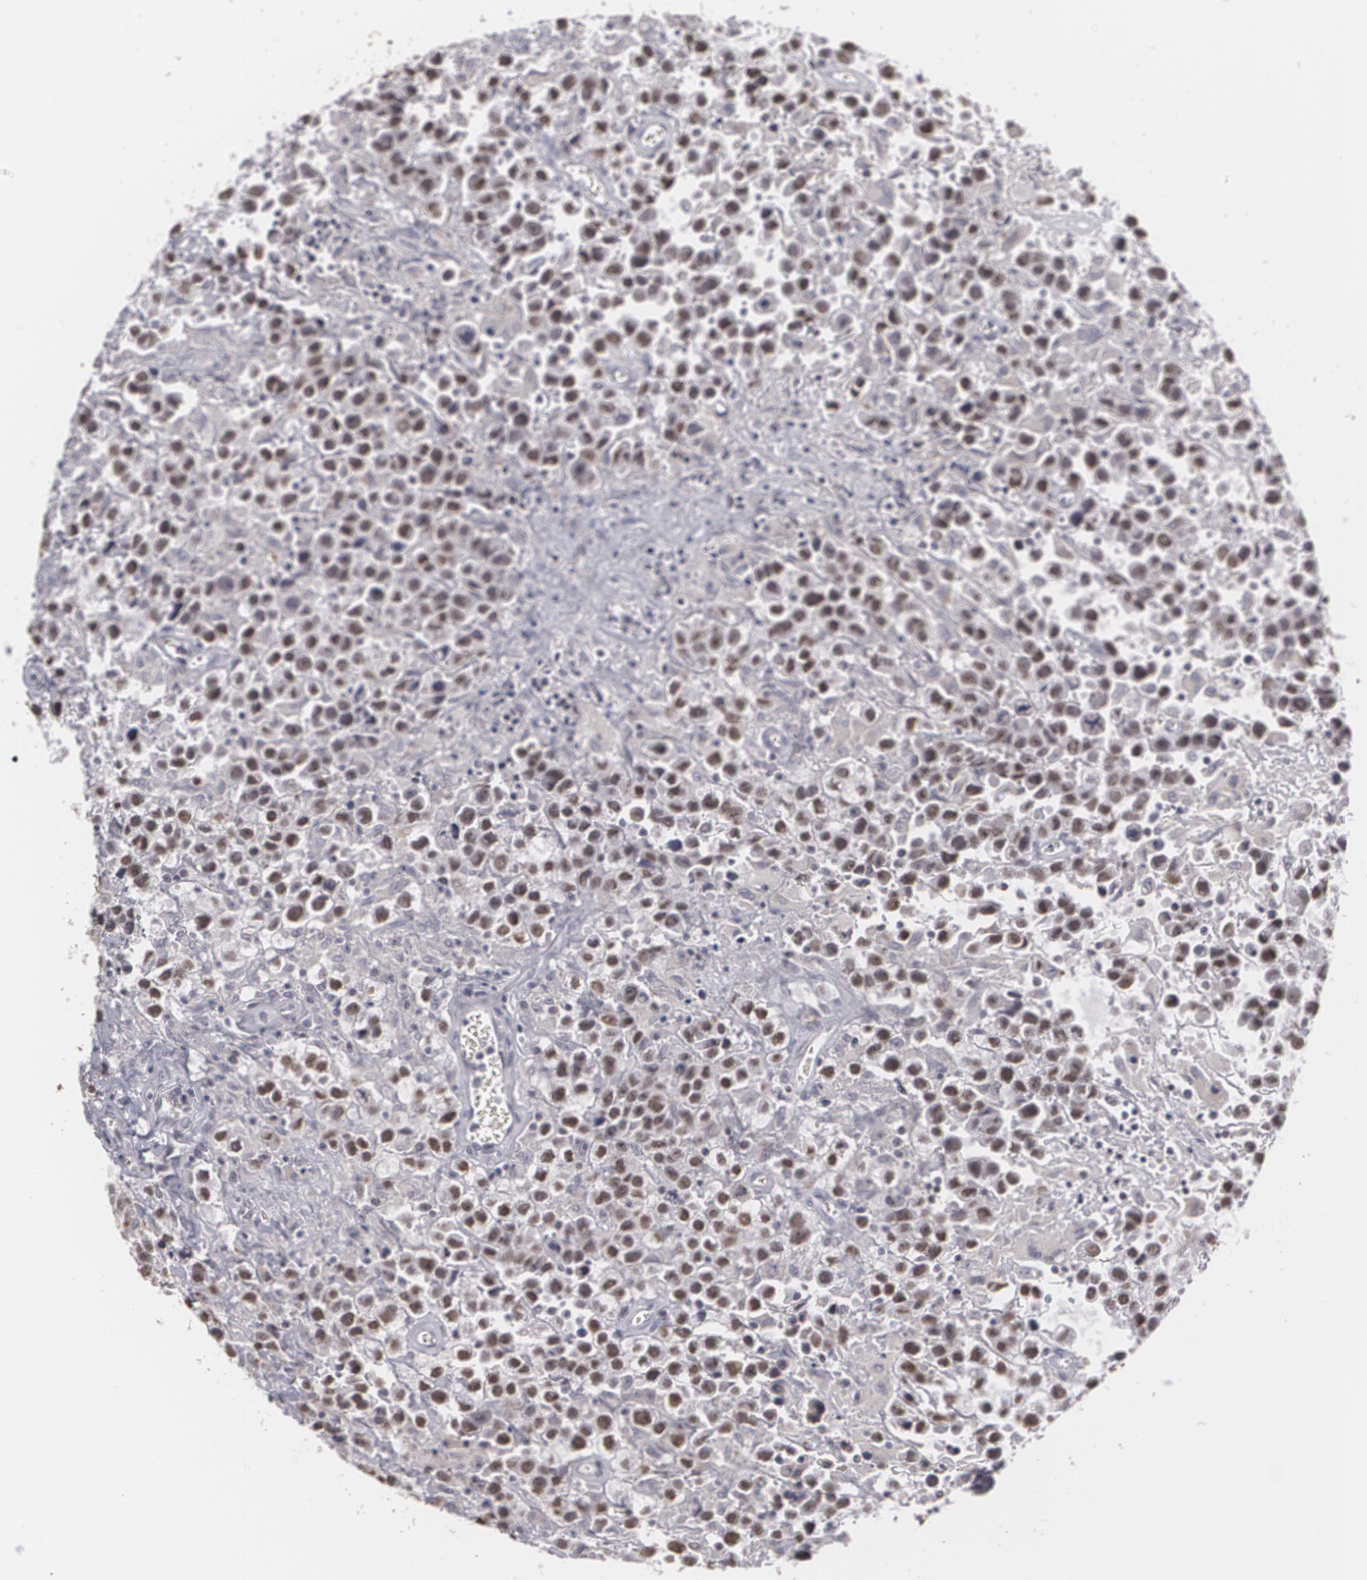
{"staining": {"intensity": "weak", "quantity": "25%-75%", "location": "nuclear"}, "tissue": "testis cancer", "cell_type": "Tumor cells", "image_type": "cancer", "snomed": [{"axis": "morphology", "description": "Seminoma, NOS"}, {"axis": "topography", "description": "Testis"}], "caption": "Immunohistochemistry of human testis cancer (seminoma) reveals low levels of weak nuclear positivity in approximately 25%-75% of tumor cells. The staining is performed using DAB (3,3'-diaminobenzidine) brown chromogen to label protein expression. The nuclei are counter-stained blue using hematoxylin.", "gene": "RRP7A", "patient": {"sex": "male", "age": 43}}